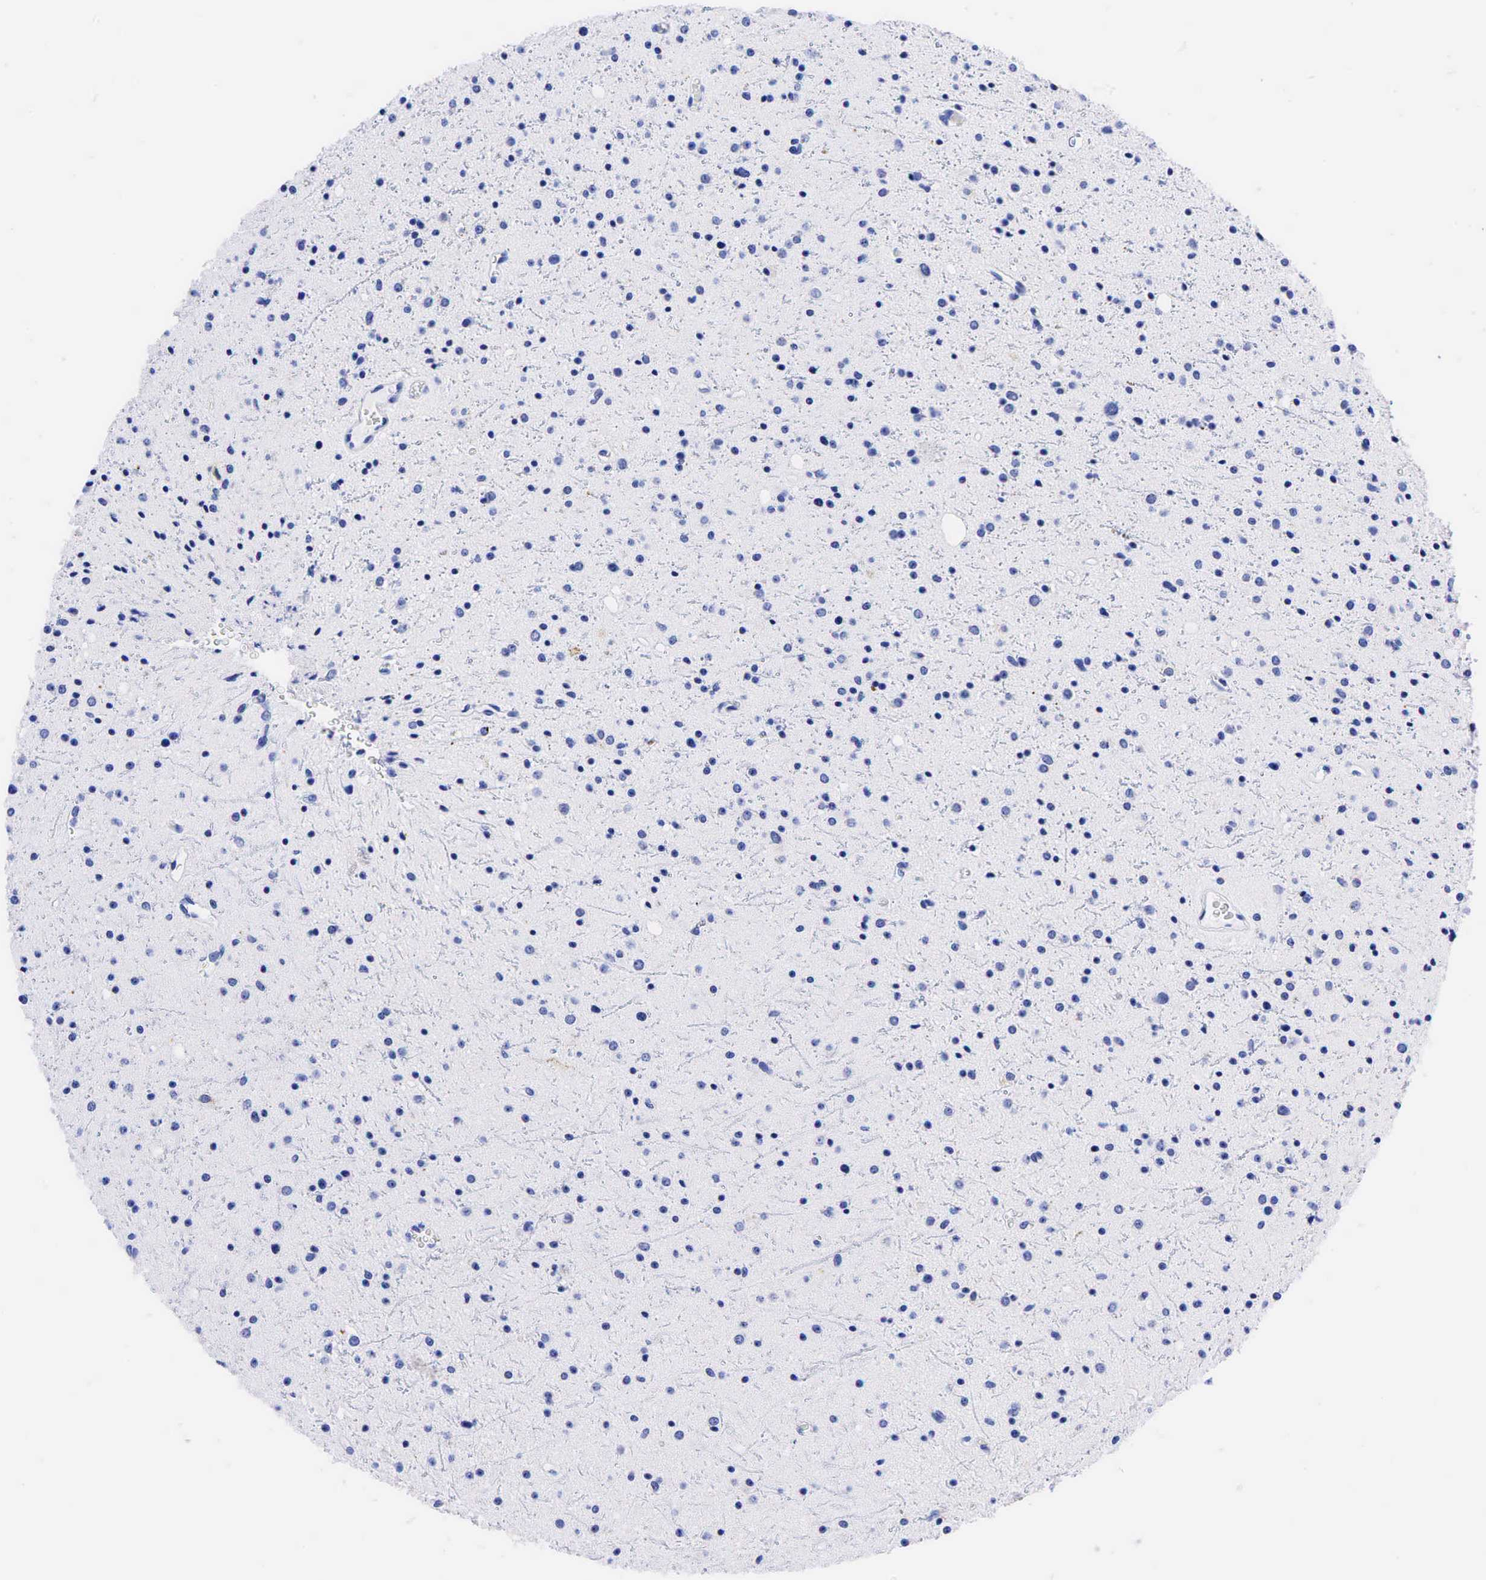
{"staining": {"intensity": "negative", "quantity": "none", "location": "none"}, "tissue": "glioma", "cell_type": "Tumor cells", "image_type": "cancer", "snomed": [{"axis": "morphology", "description": "Glioma, malignant, Low grade"}, {"axis": "topography", "description": "Brain"}], "caption": "Tumor cells show no significant protein staining in glioma.", "gene": "CHGA", "patient": {"sex": "female", "age": 46}}